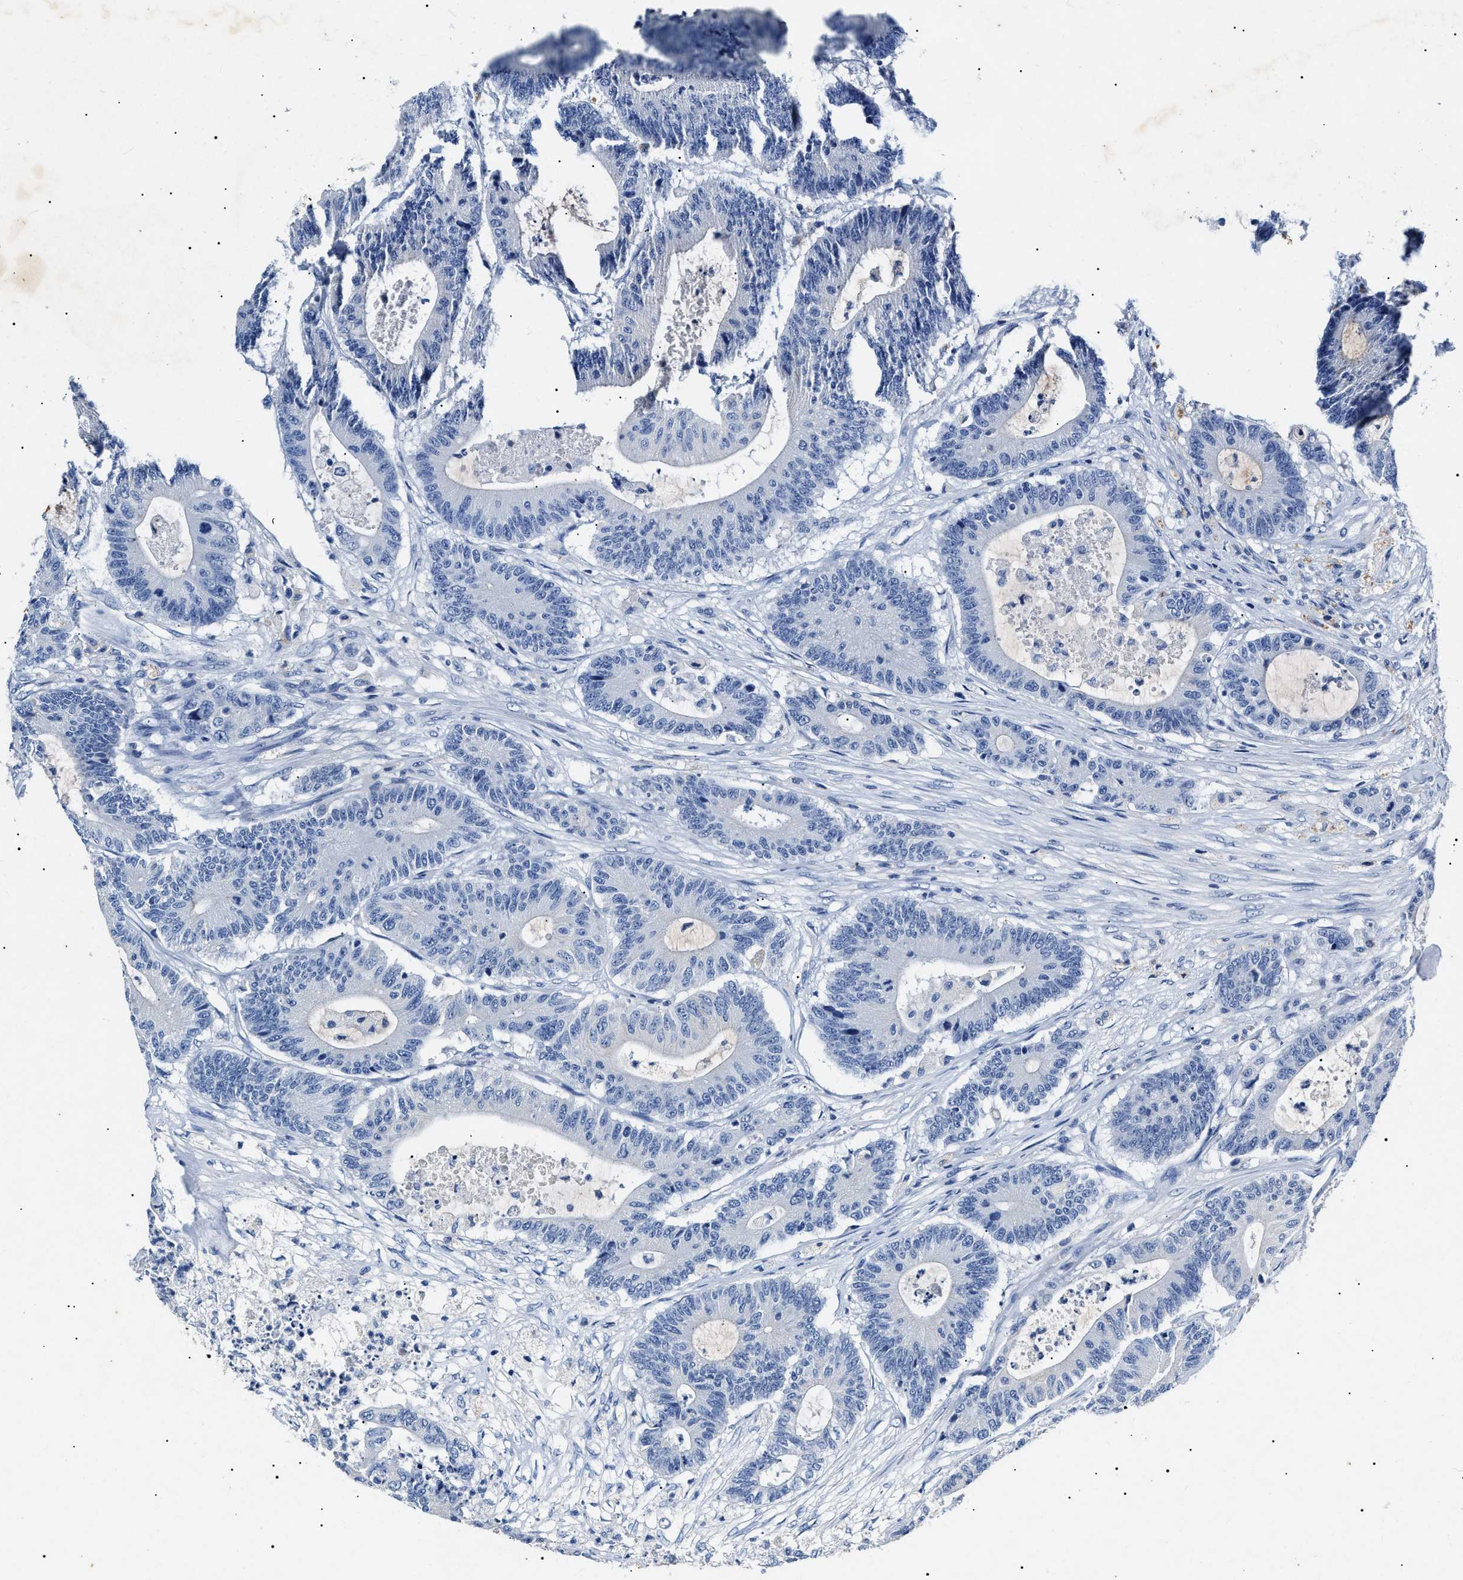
{"staining": {"intensity": "negative", "quantity": "none", "location": "none"}, "tissue": "colorectal cancer", "cell_type": "Tumor cells", "image_type": "cancer", "snomed": [{"axis": "morphology", "description": "Adenocarcinoma, NOS"}, {"axis": "topography", "description": "Colon"}], "caption": "High magnification brightfield microscopy of adenocarcinoma (colorectal) stained with DAB (brown) and counterstained with hematoxylin (blue): tumor cells show no significant staining.", "gene": "LRRC8E", "patient": {"sex": "female", "age": 84}}